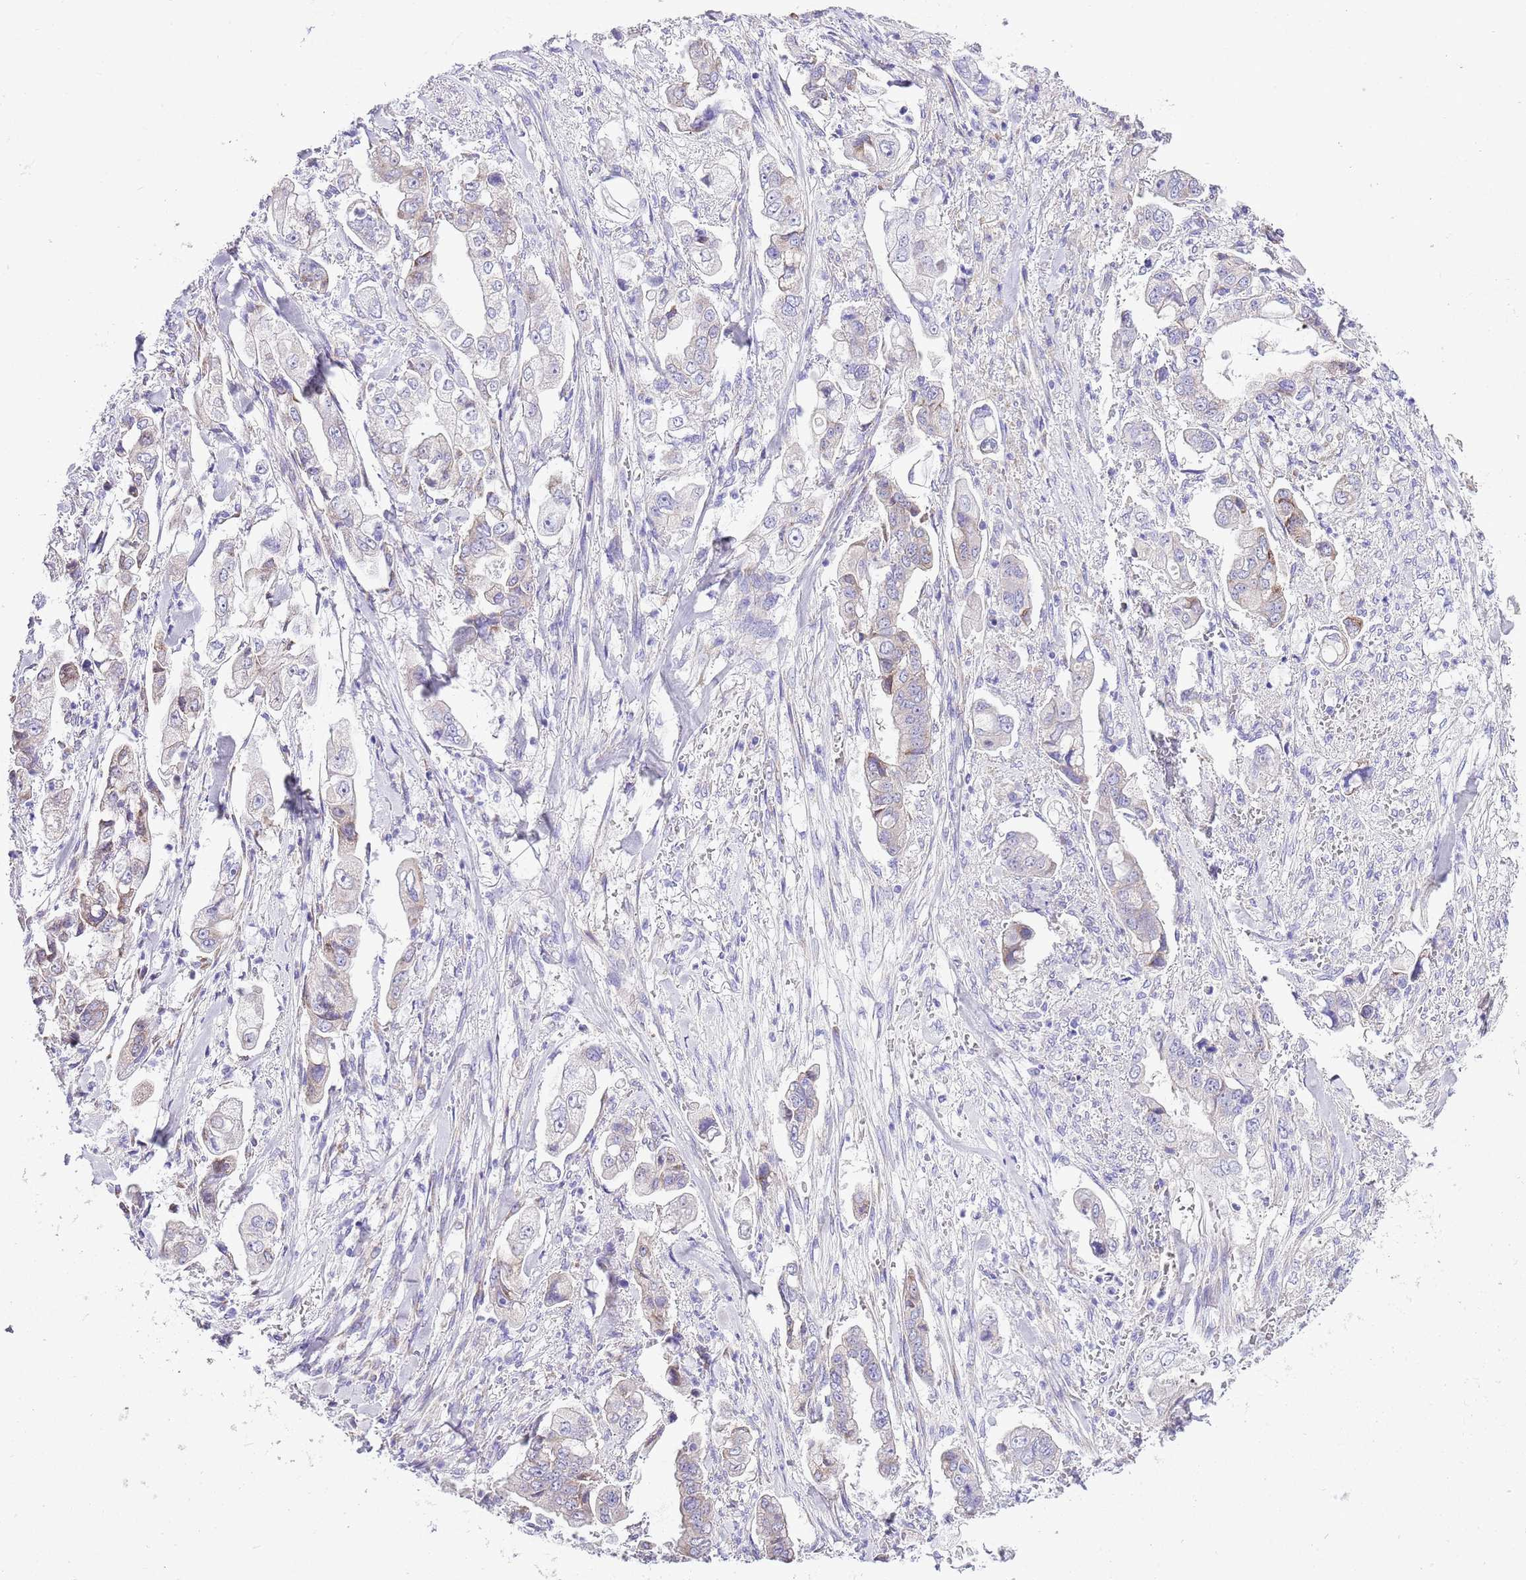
{"staining": {"intensity": "moderate", "quantity": "25%-75%", "location": "cytoplasmic/membranous"}, "tissue": "stomach cancer", "cell_type": "Tumor cells", "image_type": "cancer", "snomed": [{"axis": "morphology", "description": "Adenocarcinoma, NOS"}, {"axis": "topography", "description": "Stomach"}], "caption": "Adenocarcinoma (stomach) stained for a protein demonstrates moderate cytoplasmic/membranous positivity in tumor cells.", "gene": "RPS10", "patient": {"sex": "male", "age": 62}}